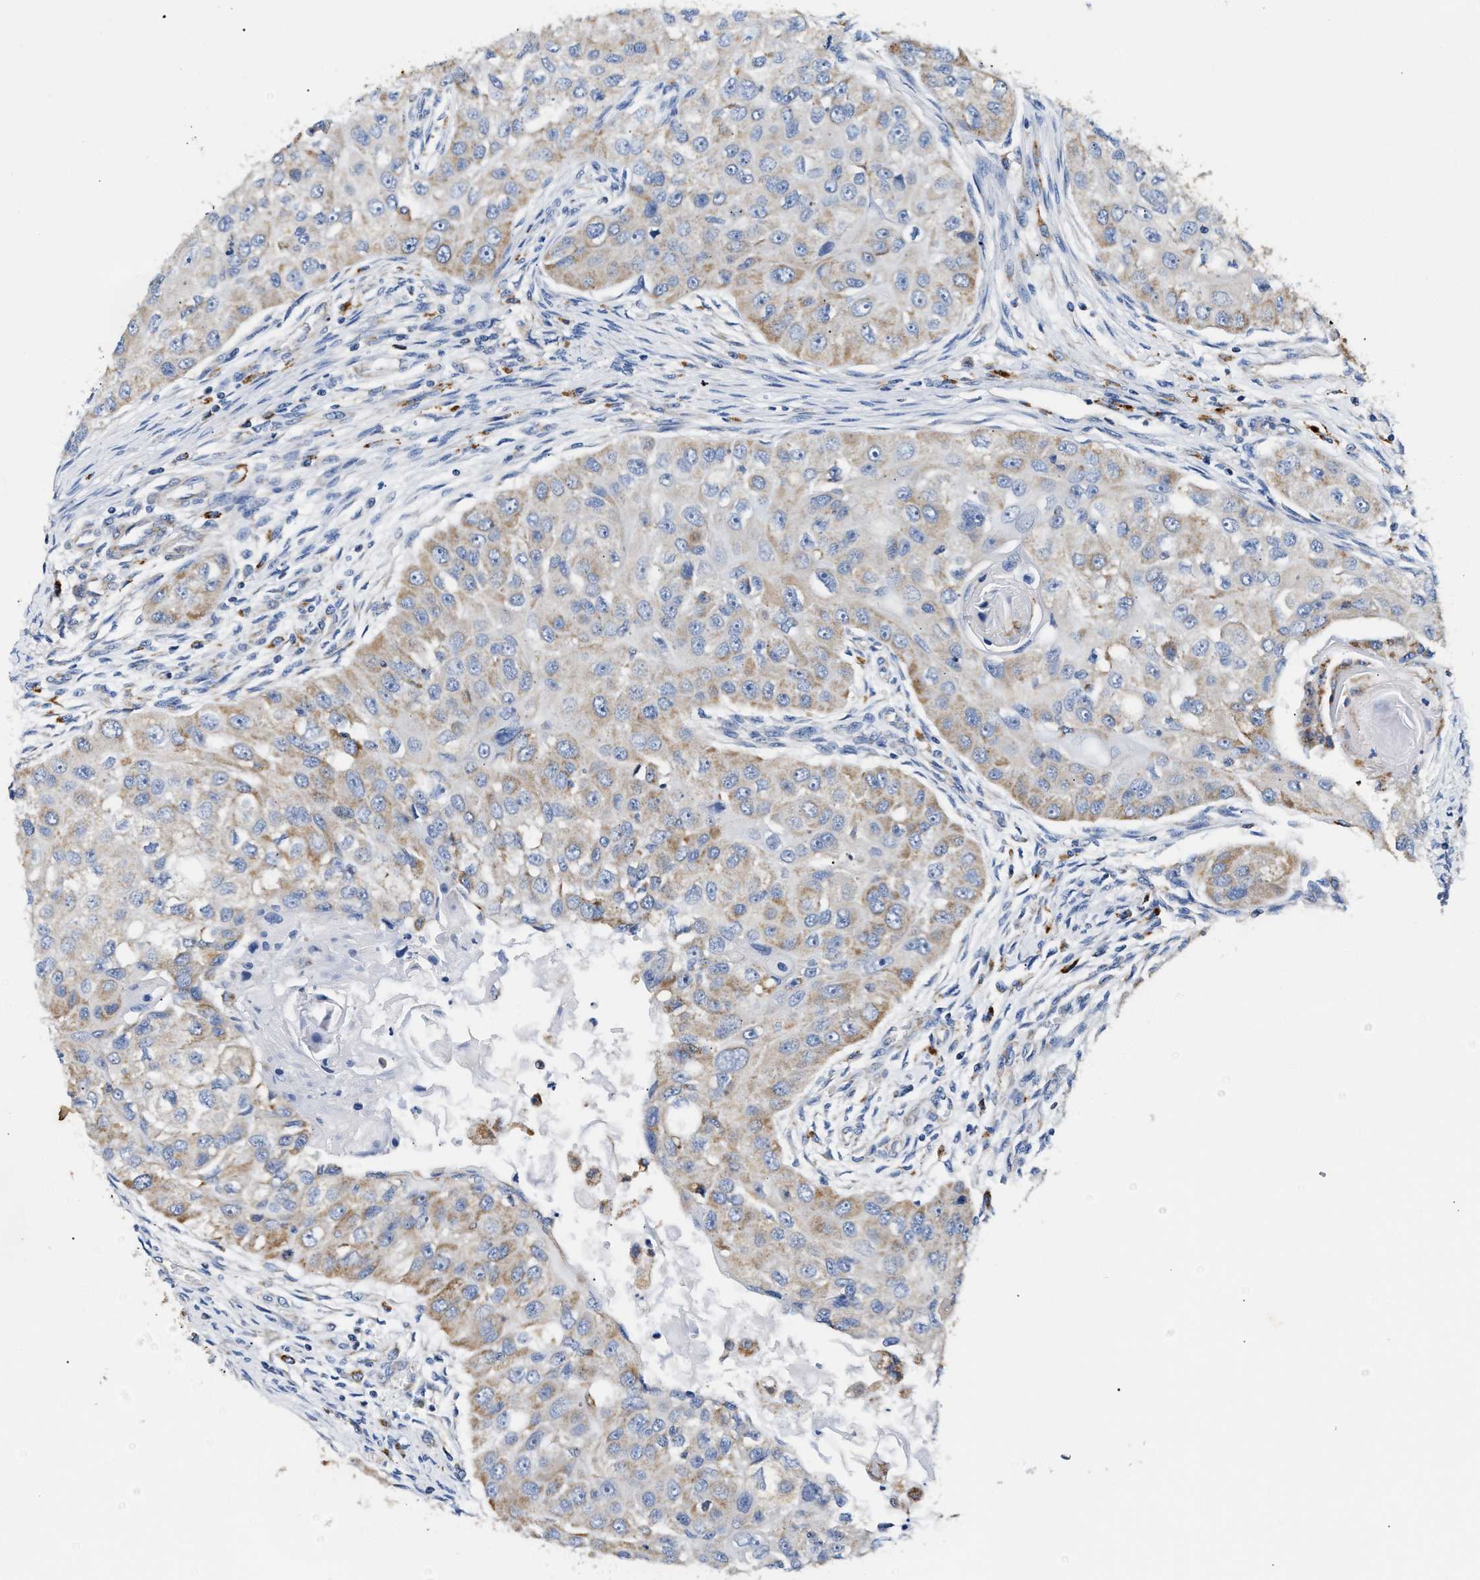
{"staining": {"intensity": "weak", "quantity": ">75%", "location": "cytoplasmic/membranous"}, "tissue": "head and neck cancer", "cell_type": "Tumor cells", "image_type": "cancer", "snomed": [{"axis": "morphology", "description": "Normal tissue, NOS"}, {"axis": "morphology", "description": "Squamous cell carcinoma, NOS"}, {"axis": "topography", "description": "Skeletal muscle"}, {"axis": "topography", "description": "Head-Neck"}], "caption": "Protein staining of head and neck squamous cell carcinoma tissue exhibits weak cytoplasmic/membranous staining in about >75% of tumor cells.", "gene": "ACADVL", "patient": {"sex": "male", "age": 51}}